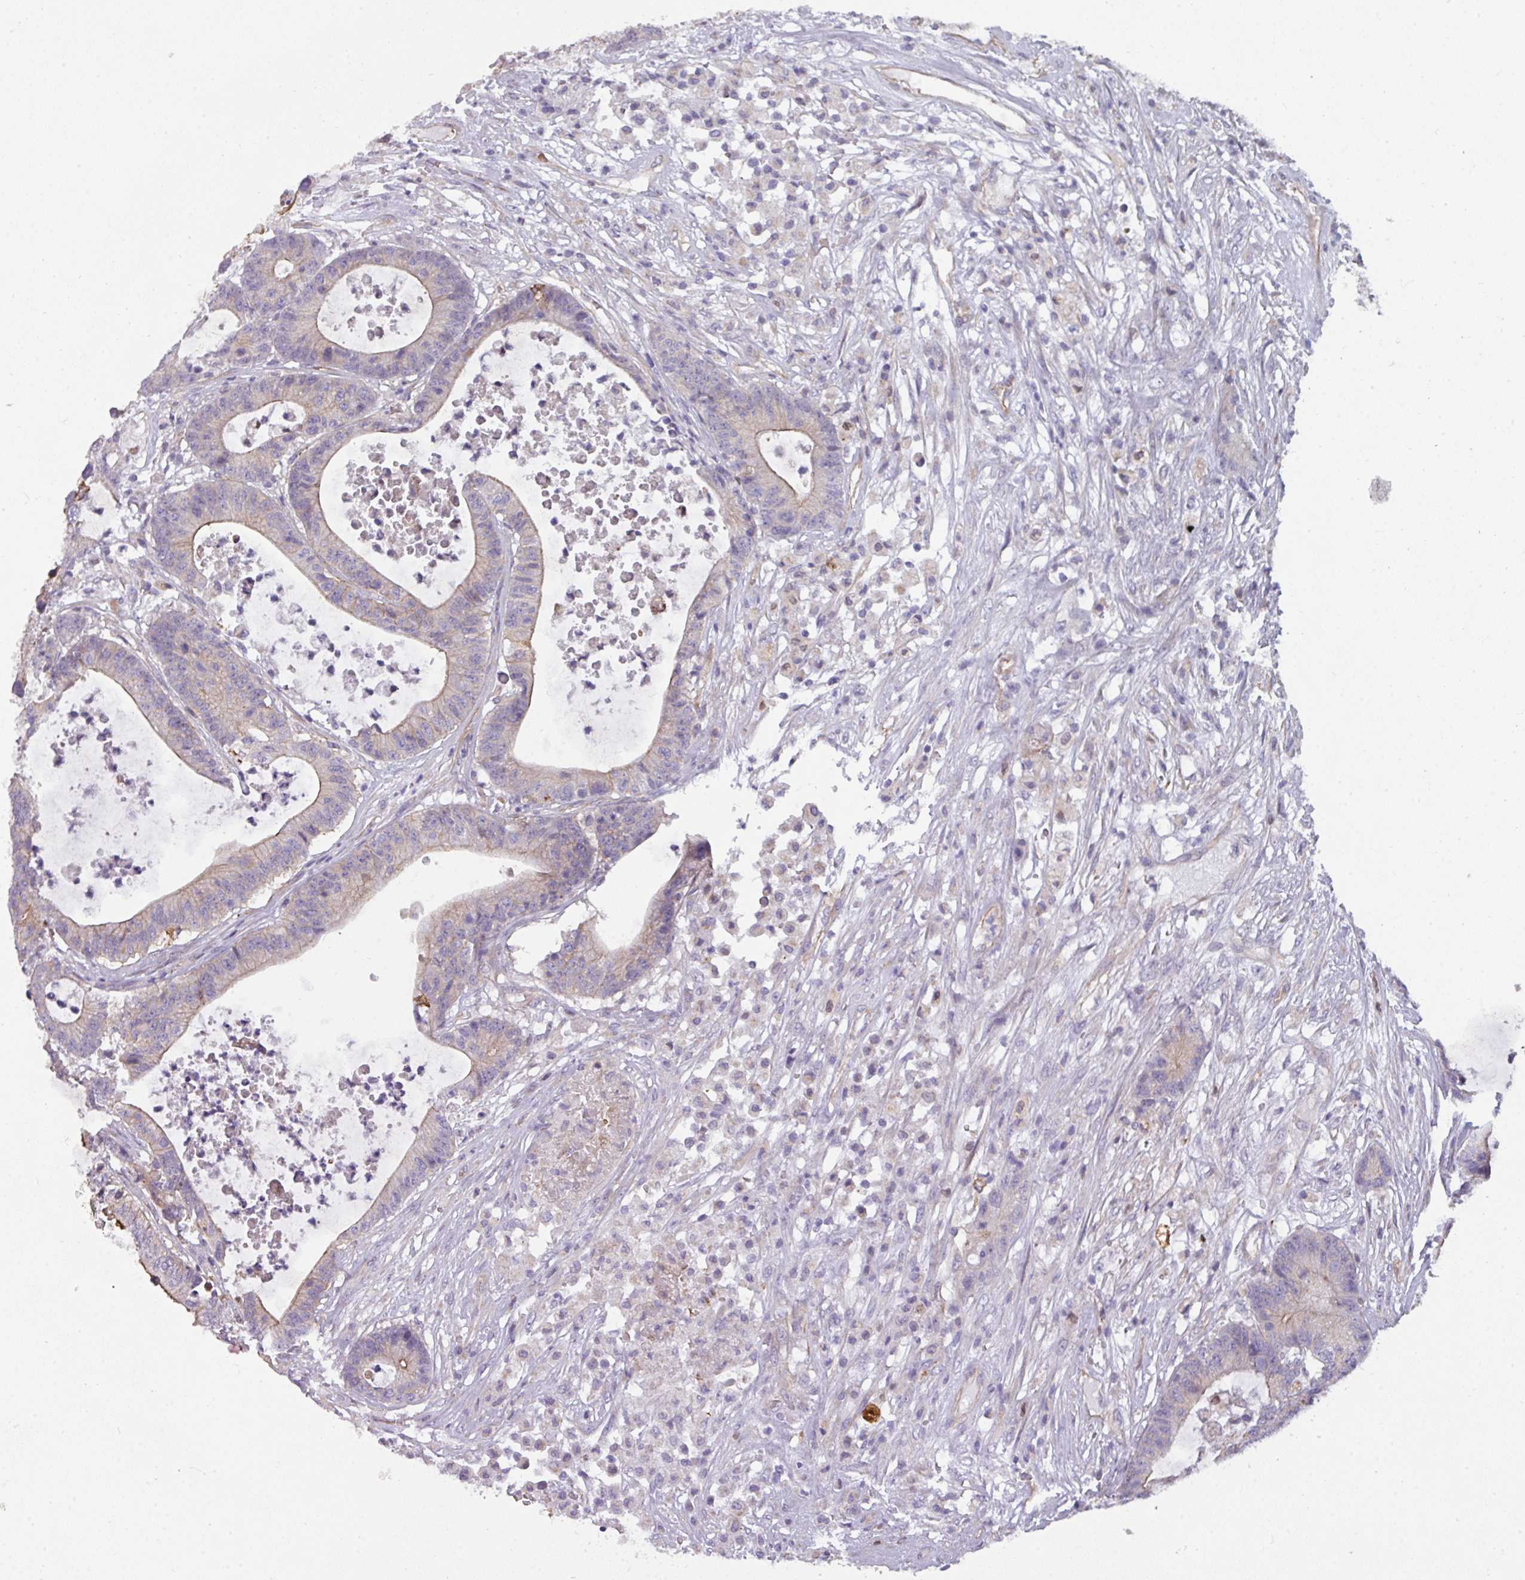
{"staining": {"intensity": "moderate", "quantity": "25%-75%", "location": "cytoplasmic/membranous"}, "tissue": "colorectal cancer", "cell_type": "Tumor cells", "image_type": "cancer", "snomed": [{"axis": "morphology", "description": "Adenocarcinoma, NOS"}, {"axis": "topography", "description": "Colon"}], "caption": "Immunohistochemistry histopathology image of human adenocarcinoma (colorectal) stained for a protein (brown), which reveals medium levels of moderate cytoplasmic/membranous positivity in approximately 25%-75% of tumor cells.", "gene": "BUD23", "patient": {"sex": "female", "age": 84}}